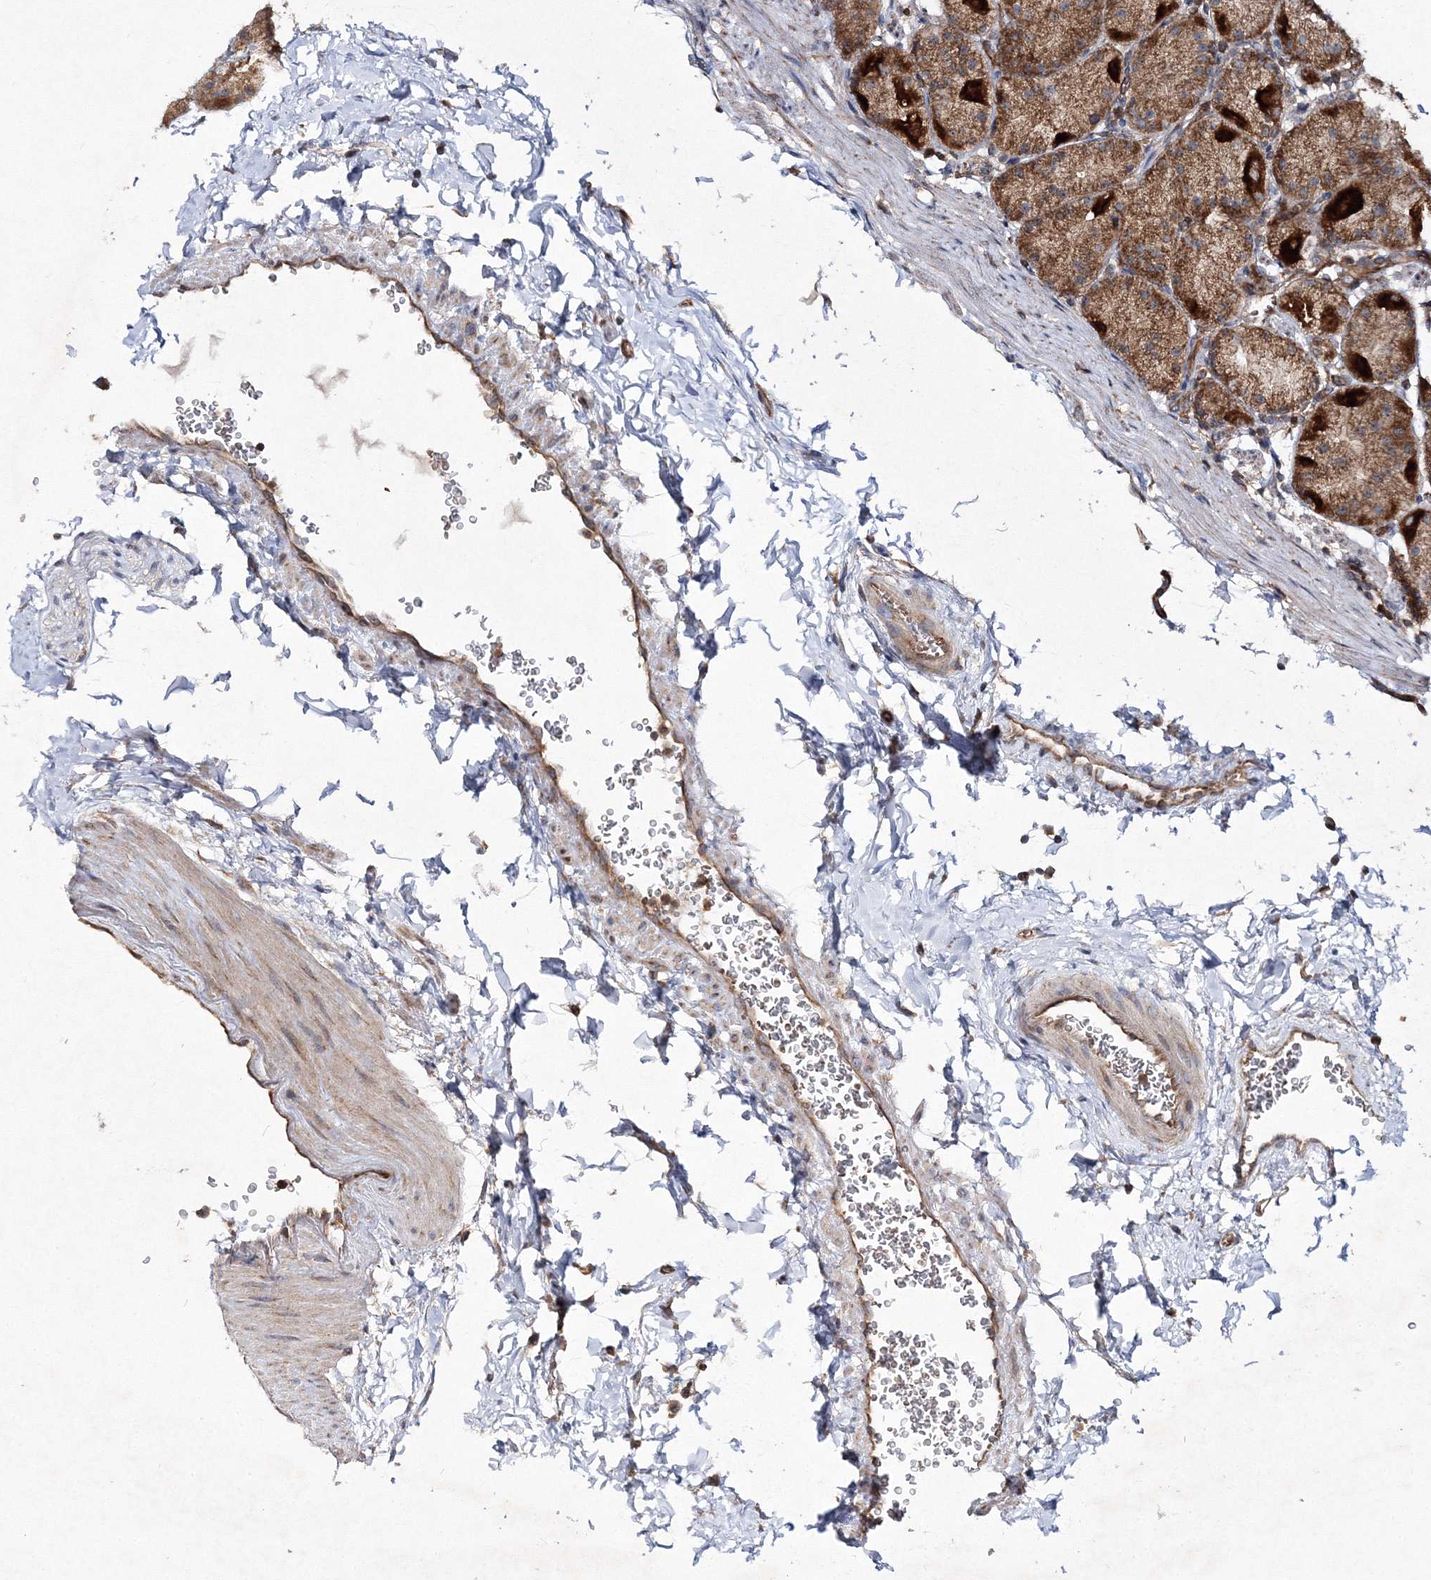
{"staining": {"intensity": "strong", "quantity": ">75%", "location": "cytoplasmic/membranous"}, "tissue": "stomach", "cell_type": "Glandular cells", "image_type": "normal", "snomed": [{"axis": "morphology", "description": "Normal tissue, NOS"}, {"axis": "topography", "description": "Stomach, upper"}, {"axis": "topography", "description": "Stomach"}], "caption": "The image shows immunohistochemical staining of unremarkable stomach. There is strong cytoplasmic/membranous expression is identified in about >75% of glandular cells.", "gene": "DNAJC13", "patient": {"sex": "male", "age": 48}}